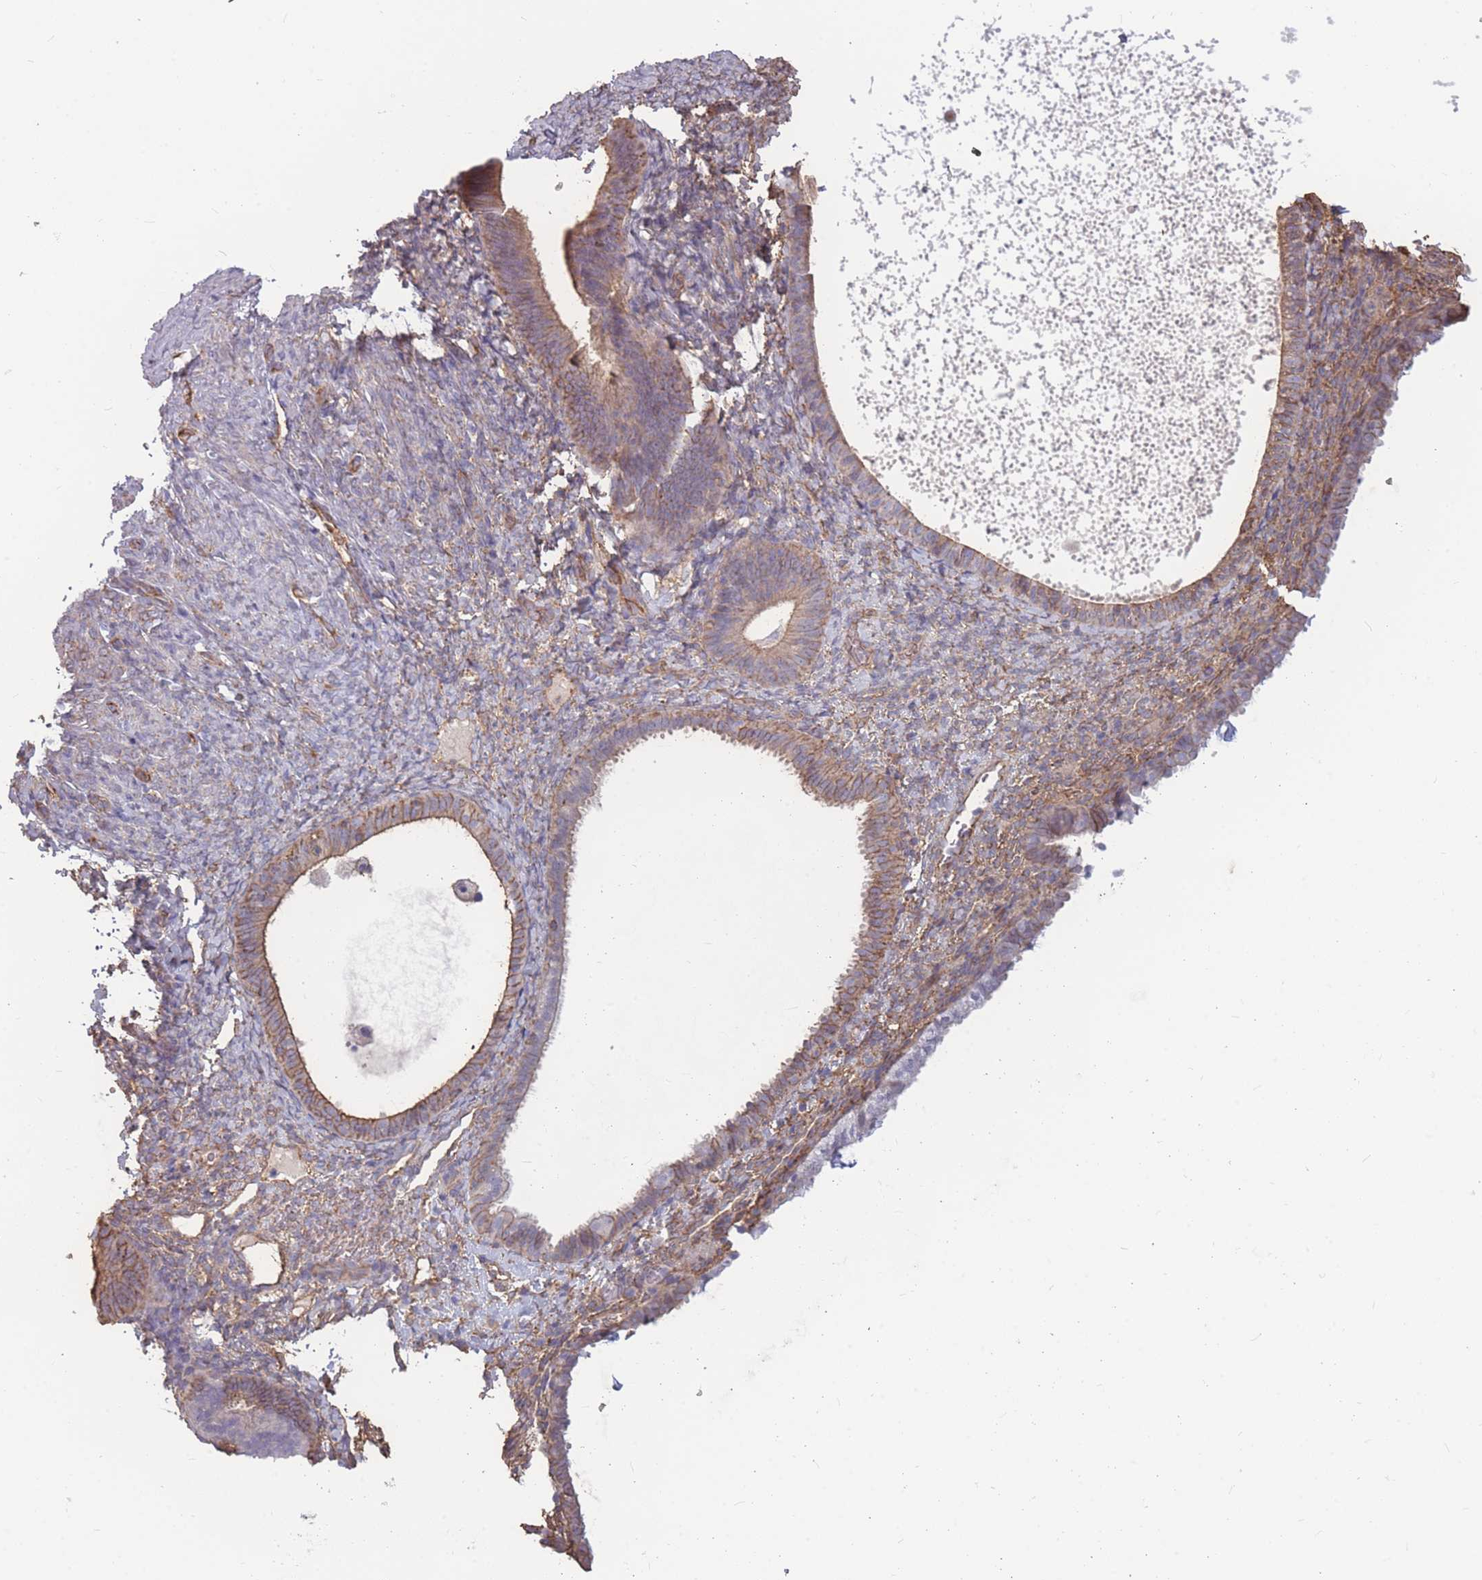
{"staining": {"intensity": "weak", "quantity": "<25%", "location": "cytoplasmic/membranous"}, "tissue": "endometrium", "cell_type": "Cells in endometrial stroma", "image_type": "normal", "snomed": [{"axis": "morphology", "description": "Normal tissue, NOS"}, {"axis": "topography", "description": "Endometrium"}], "caption": "The IHC photomicrograph has no significant positivity in cells in endometrial stroma of endometrium.", "gene": "GNA11", "patient": {"sex": "female", "age": 65}}